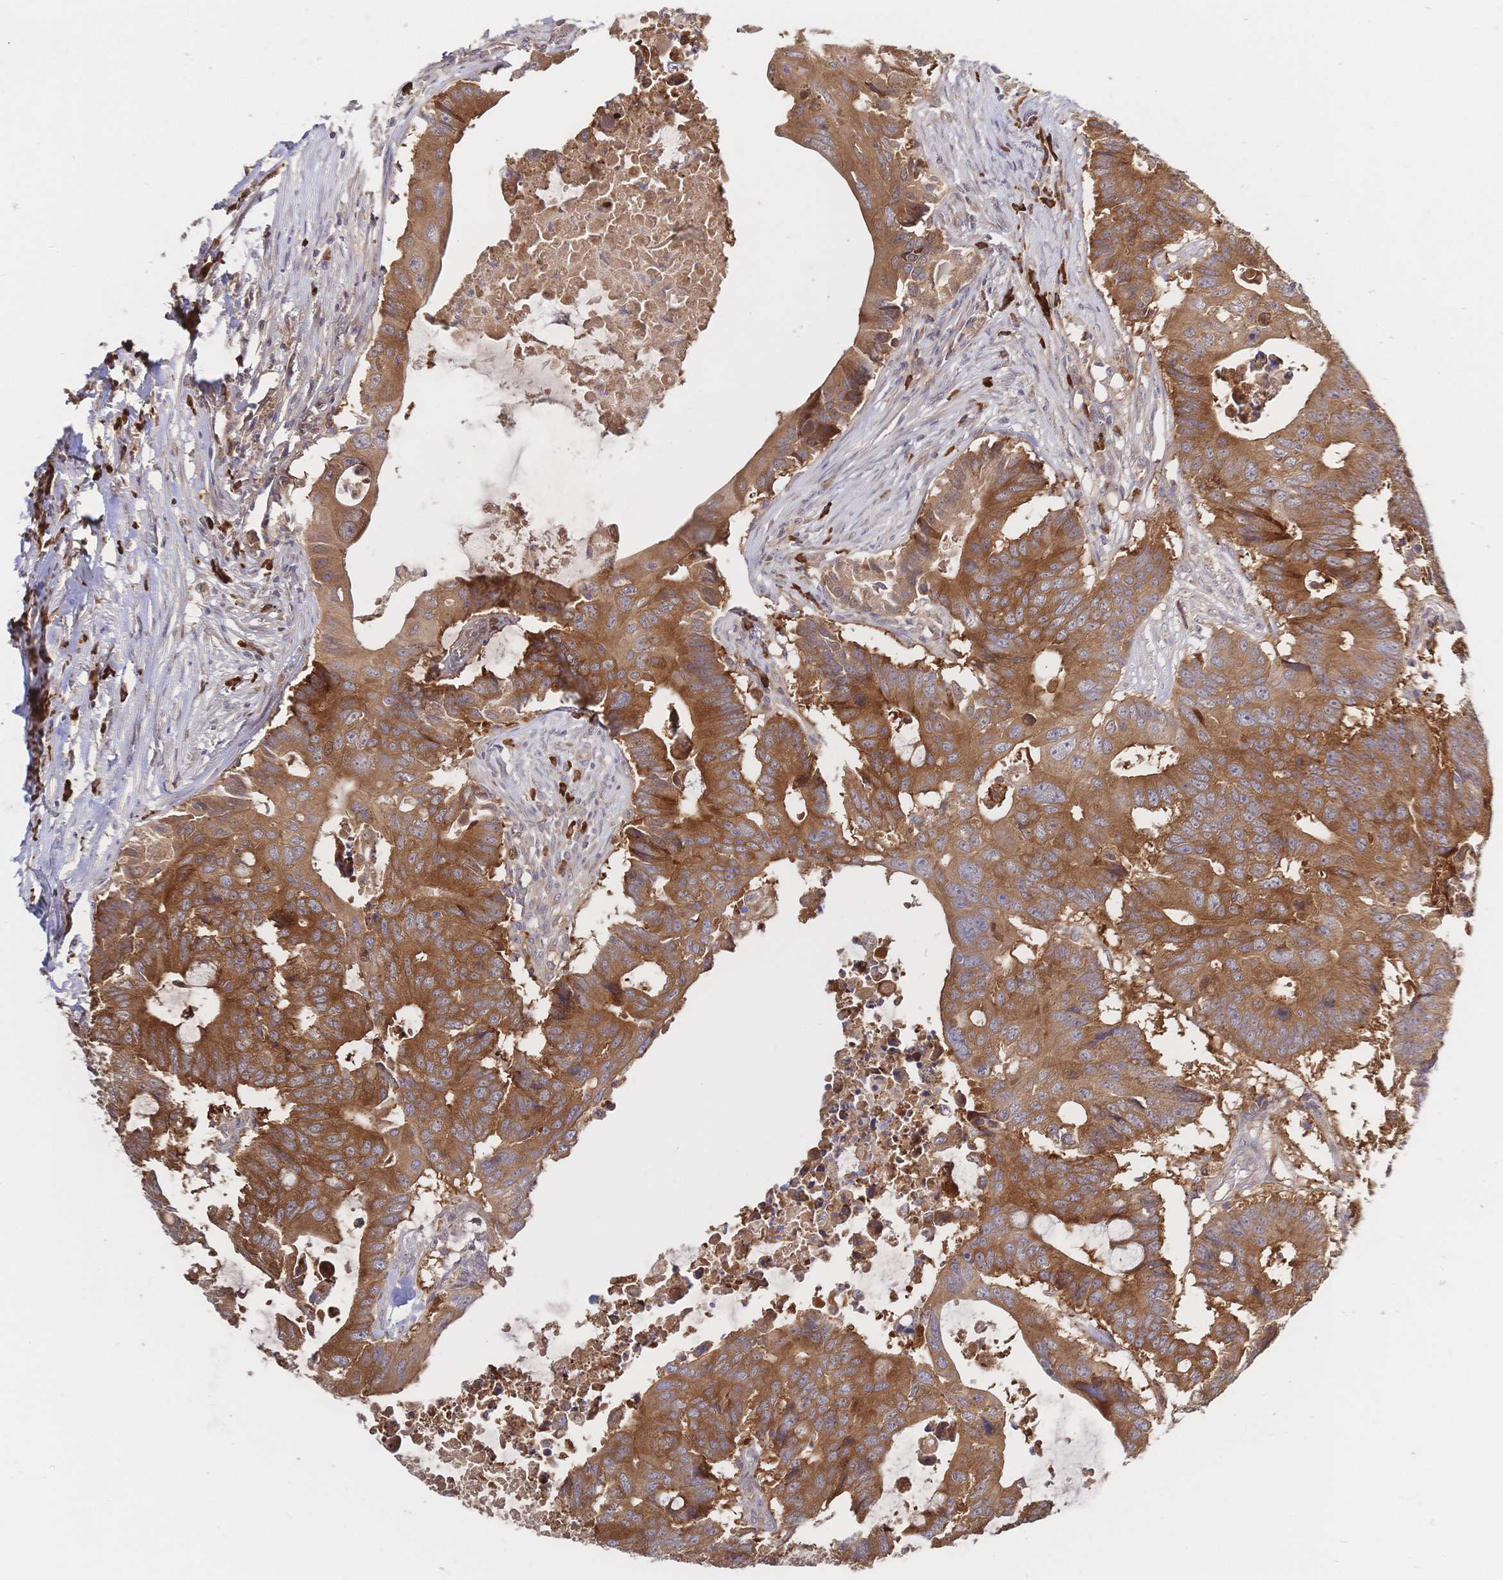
{"staining": {"intensity": "moderate", "quantity": ">75%", "location": "cytoplasmic/membranous"}, "tissue": "colorectal cancer", "cell_type": "Tumor cells", "image_type": "cancer", "snomed": [{"axis": "morphology", "description": "Adenocarcinoma, NOS"}, {"axis": "topography", "description": "Colon"}], "caption": "Immunohistochemical staining of human colorectal cancer reveals medium levels of moderate cytoplasmic/membranous protein expression in about >75% of tumor cells. (brown staining indicates protein expression, while blue staining denotes nuclei).", "gene": "LMO4", "patient": {"sex": "male", "age": 71}}